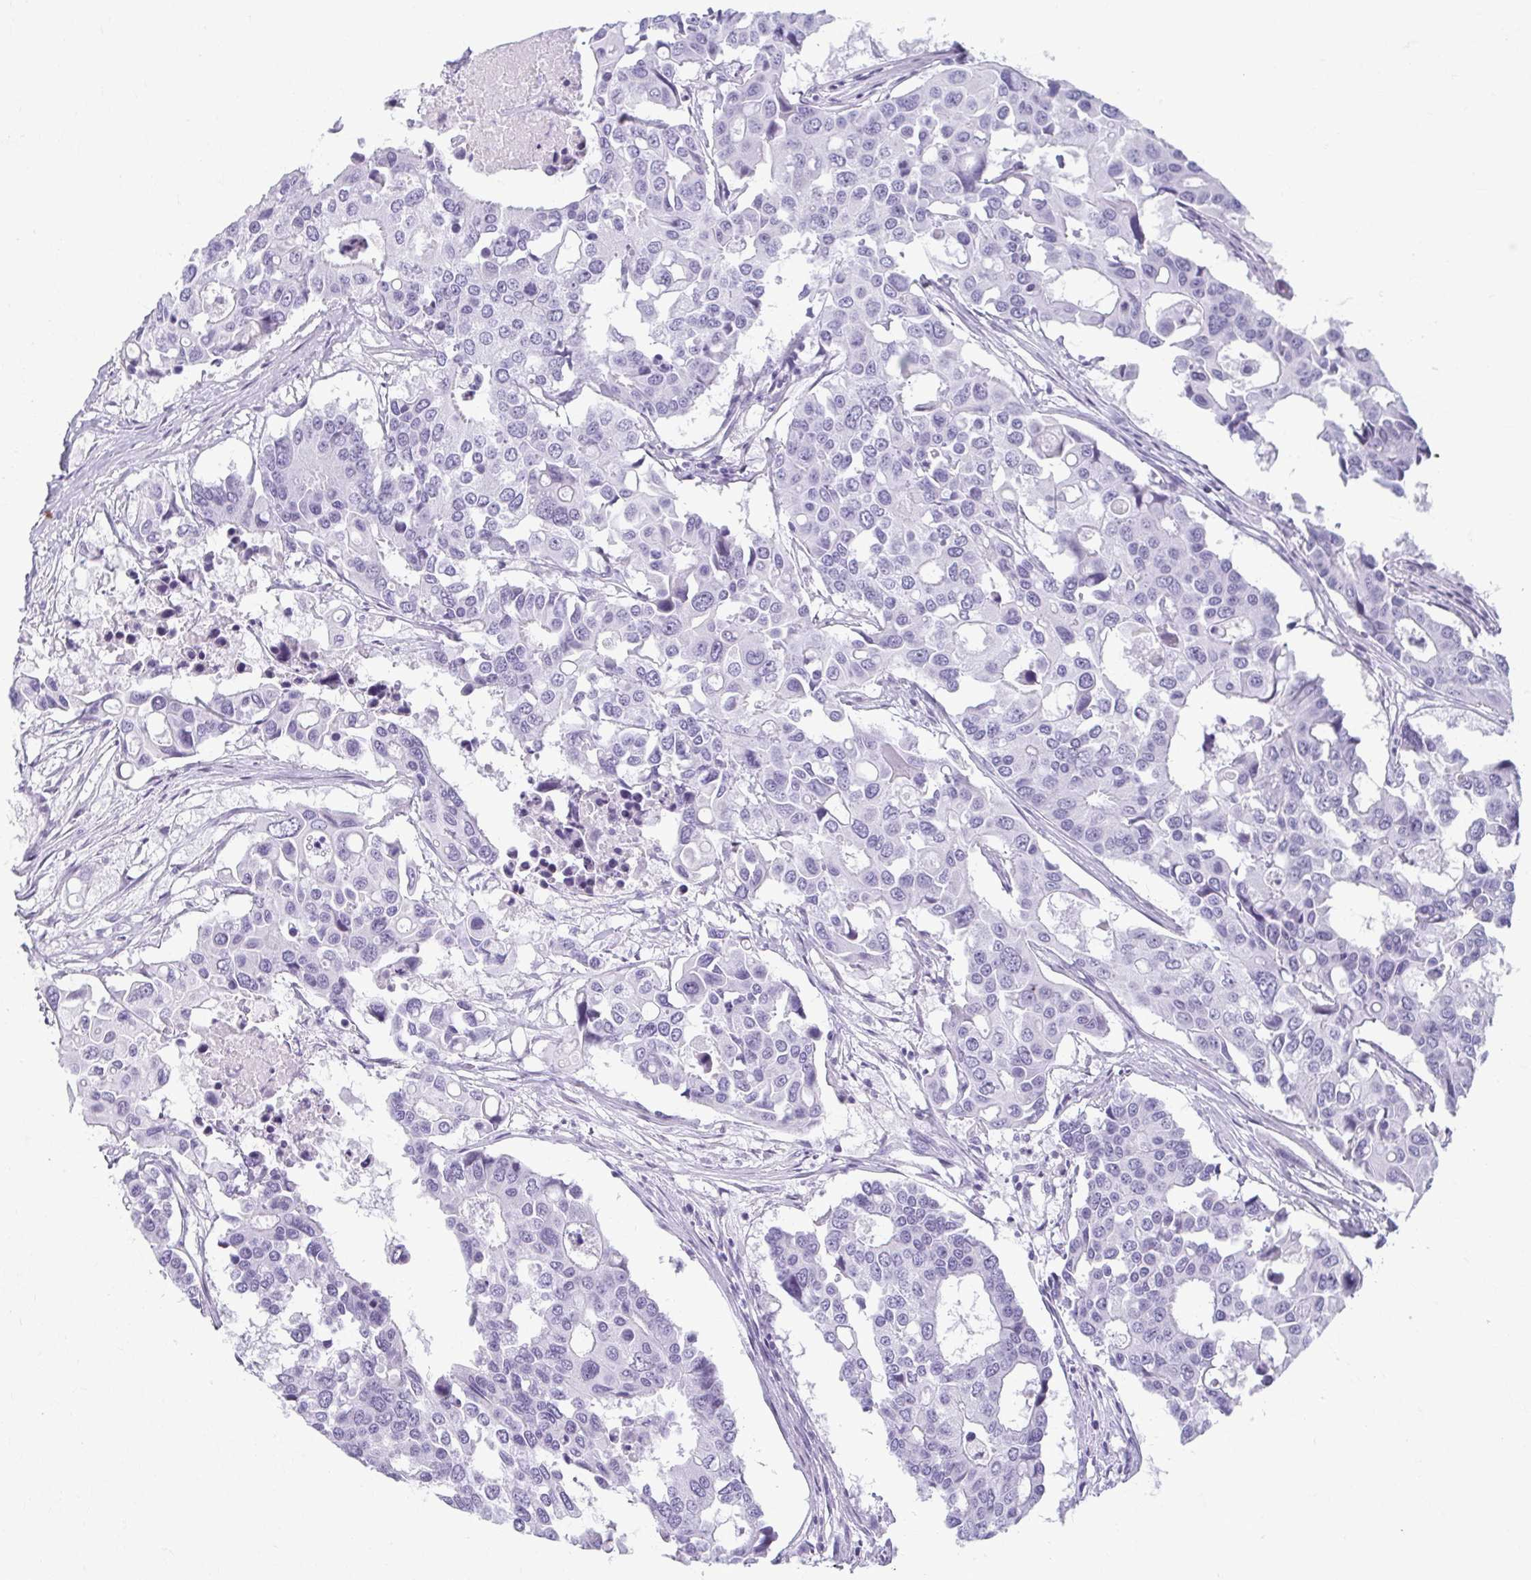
{"staining": {"intensity": "negative", "quantity": "none", "location": "none"}, "tissue": "colorectal cancer", "cell_type": "Tumor cells", "image_type": "cancer", "snomed": [{"axis": "morphology", "description": "Adenocarcinoma, NOS"}, {"axis": "topography", "description": "Colon"}], "caption": "Immunohistochemical staining of human colorectal cancer displays no significant expression in tumor cells.", "gene": "MOBP", "patient": {"sex": "male", "age": 77}}